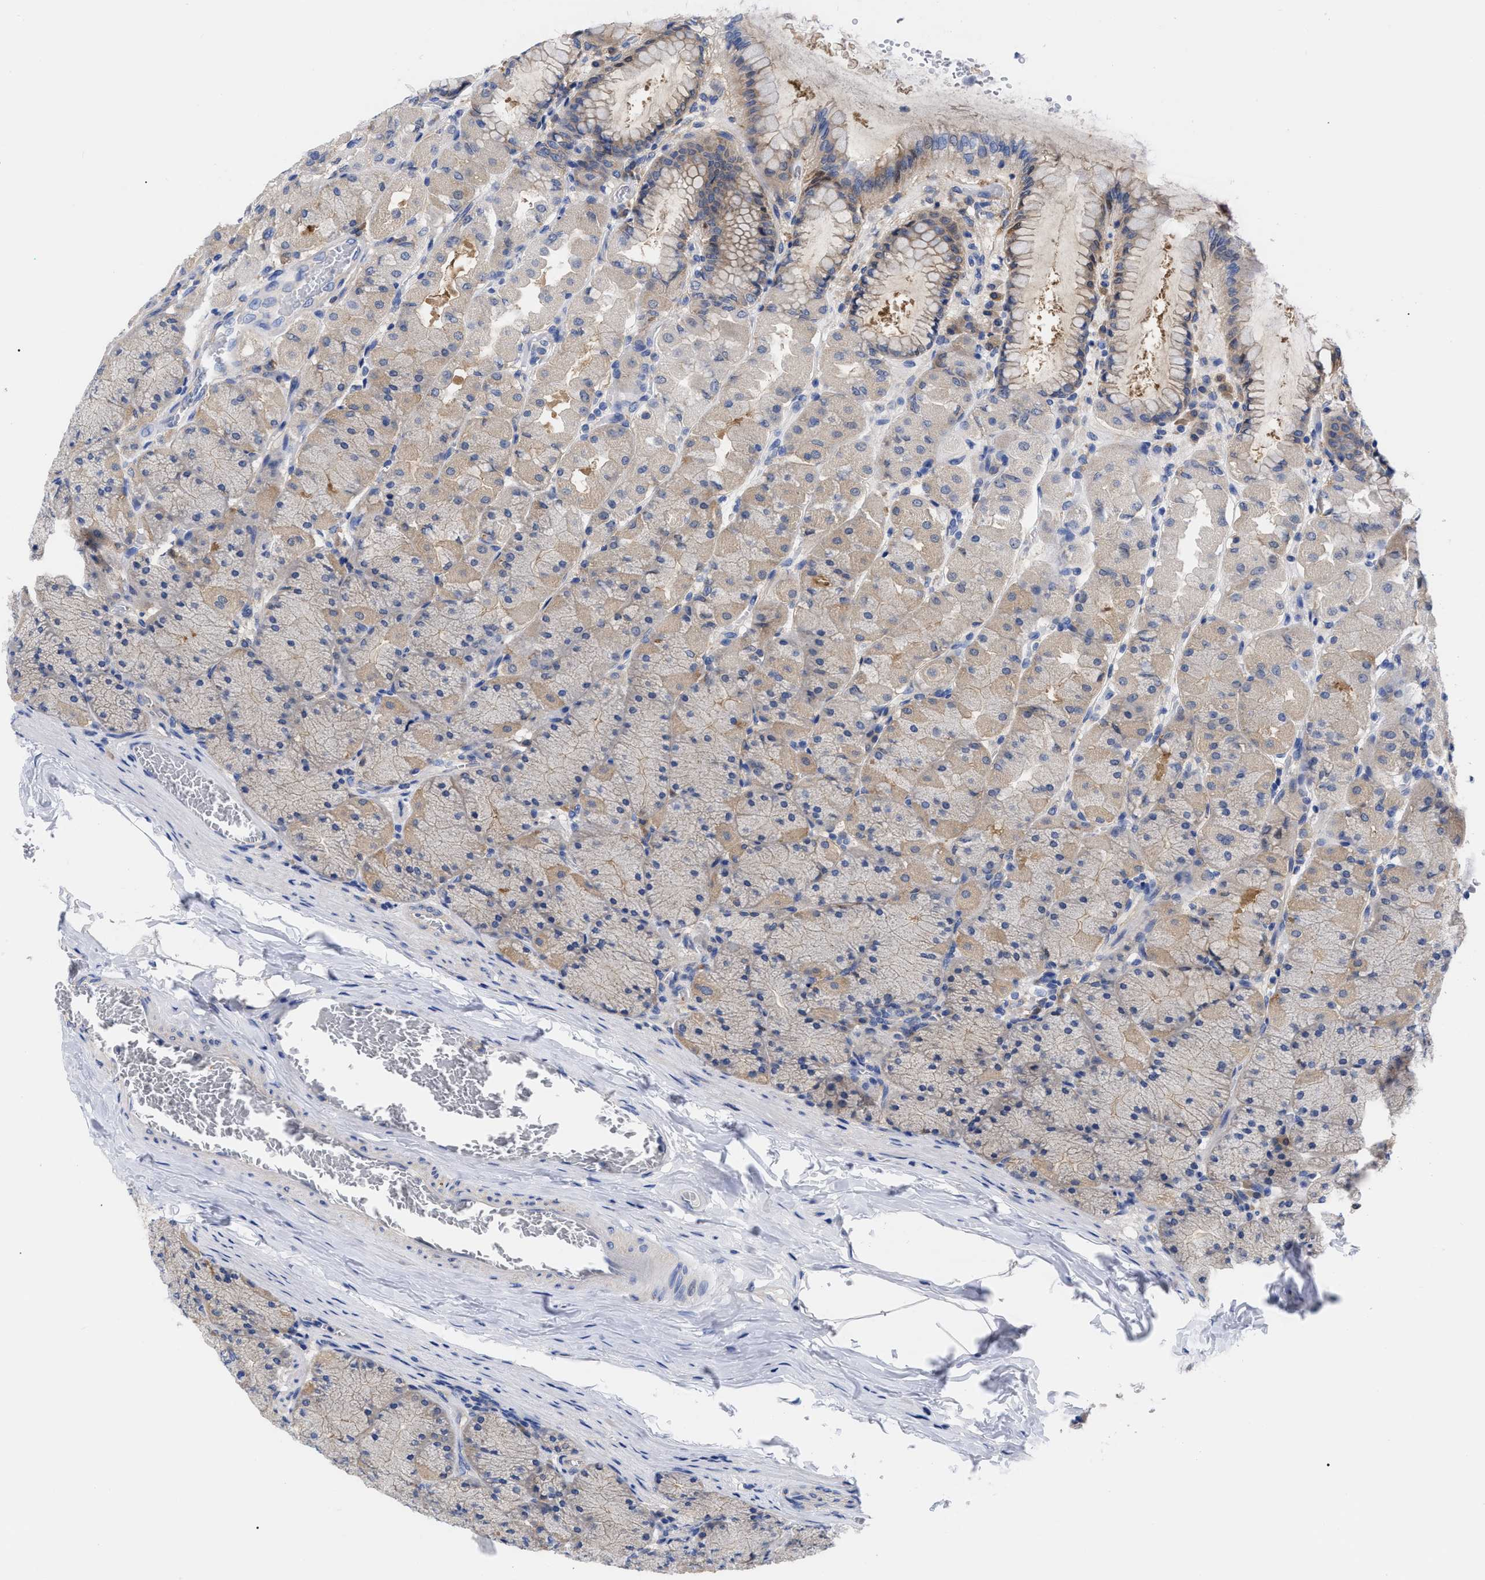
{"staining": {"intensity": "moderate", "quantity": ">75%", "location": "cytoplasmic/membranous"}, "tissue": "stomach", "cell_type": "Glandular cells", "image_type": "normal", "snomed": [{"axis": "morphology", "description": "Normal tissue, NOS"}, {"axis": "topography", "description": "Stomach, upper"}], "caption": "A brown stain shows moderate cytoplasmic/membranous expression of a protein in glandular cells of benign human stomach.", "gene": "RBKS", "patient": {"sex": "female", "age": 56}}